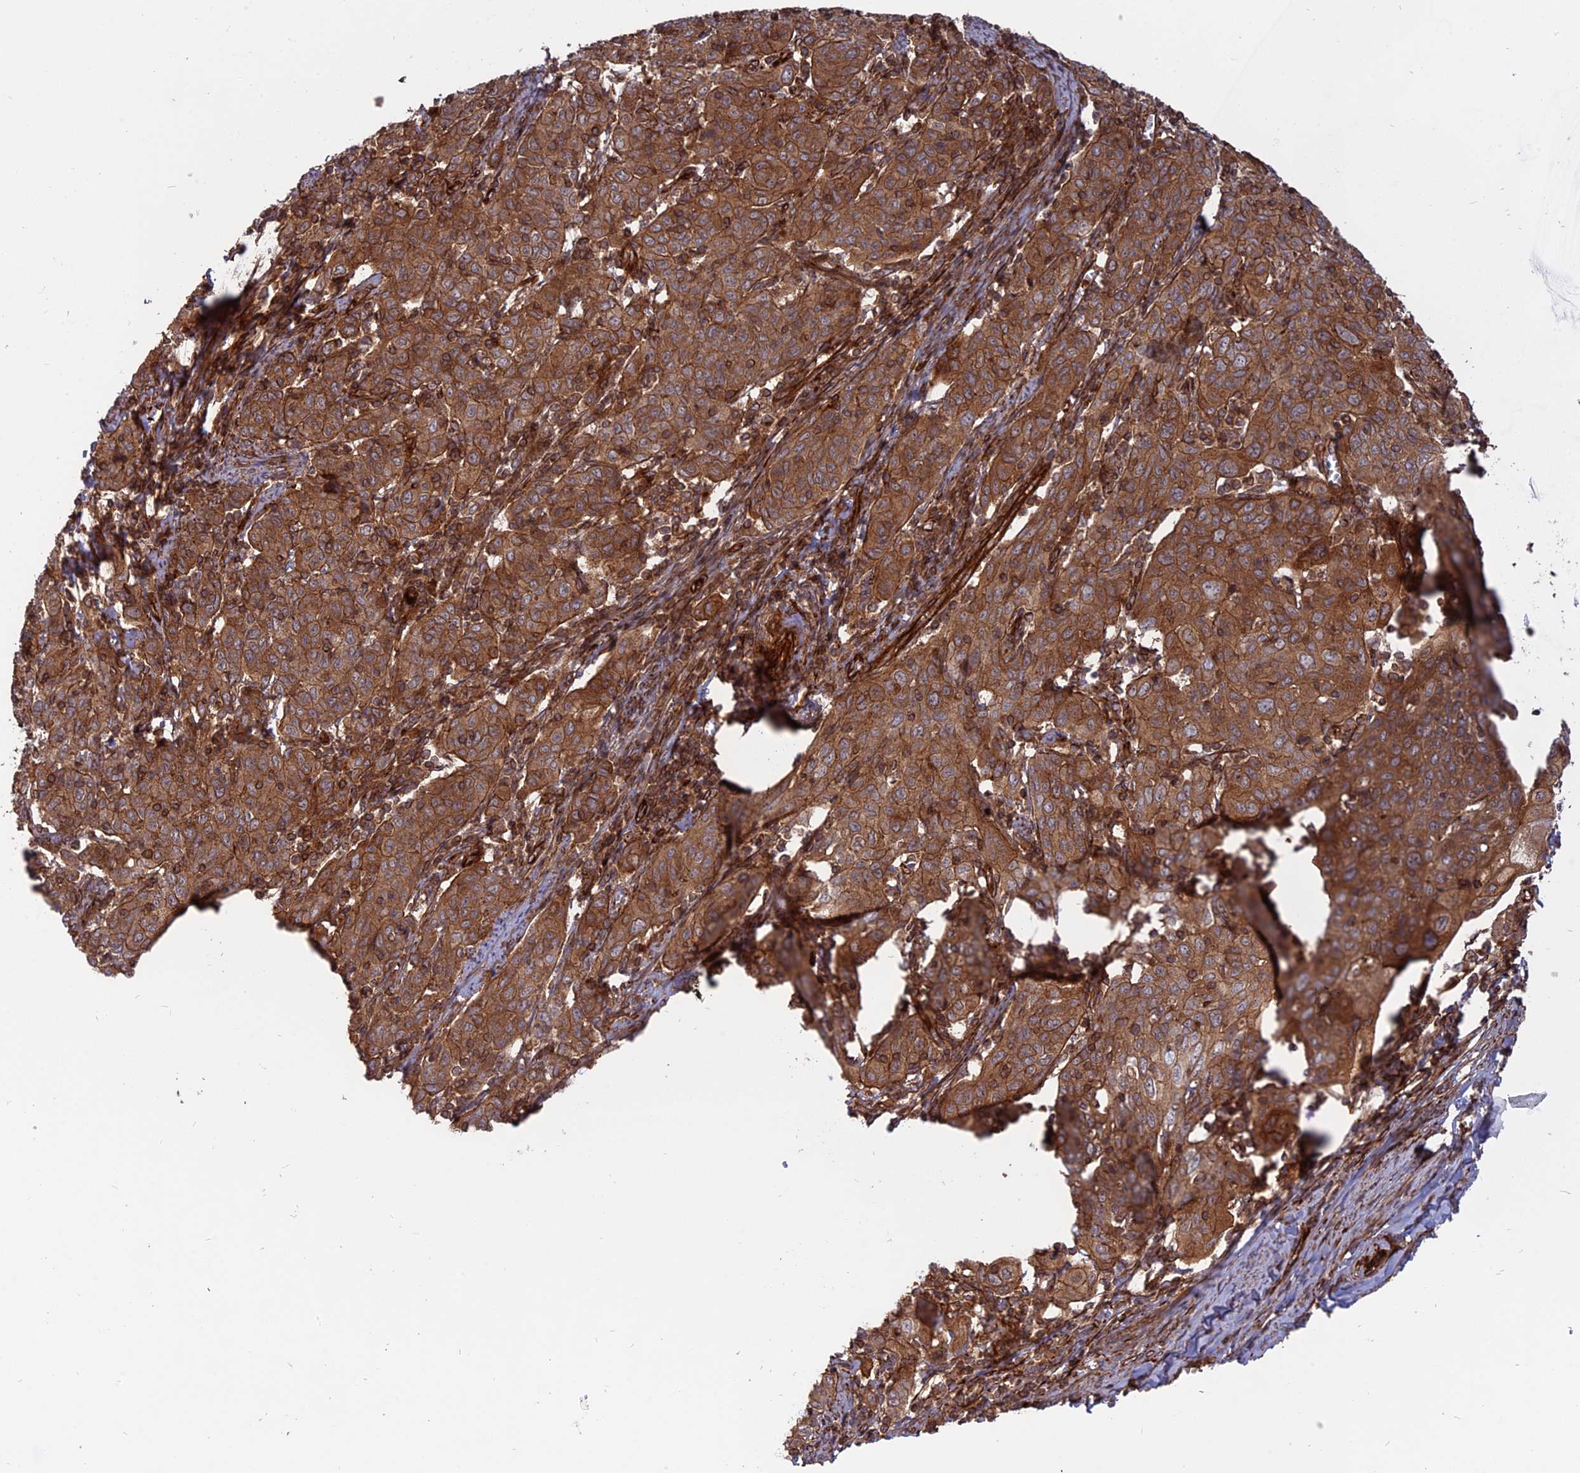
{"staining": {"intensity": "moderate", "quantity": ">75%", "location": "cytoplasmic/membranous"}, "tissue": "cervical cancer", "cell_type": "Tumor cells", "image_type": "cancer", "snomed": [{"axis": "morphology", "description": "Squamous cell carcinoma, NOS"}, {"axis": "topography", "description": "Cervix"}], "caption": "Immunohistochemistry staining of cervical cancer, which demonstrates medium levels of moderate cytoplasmic/membranous staining in approximately >75% of tumor cells indicating moderate cytoplasmic/membranous protein staining. The staining was performed using DAB (brown) for protein detection and nuclei were counterstained in hematoxylin (blue).", "gene": "PHLDB3", "patient": {"sex": "female", "age": 67}}